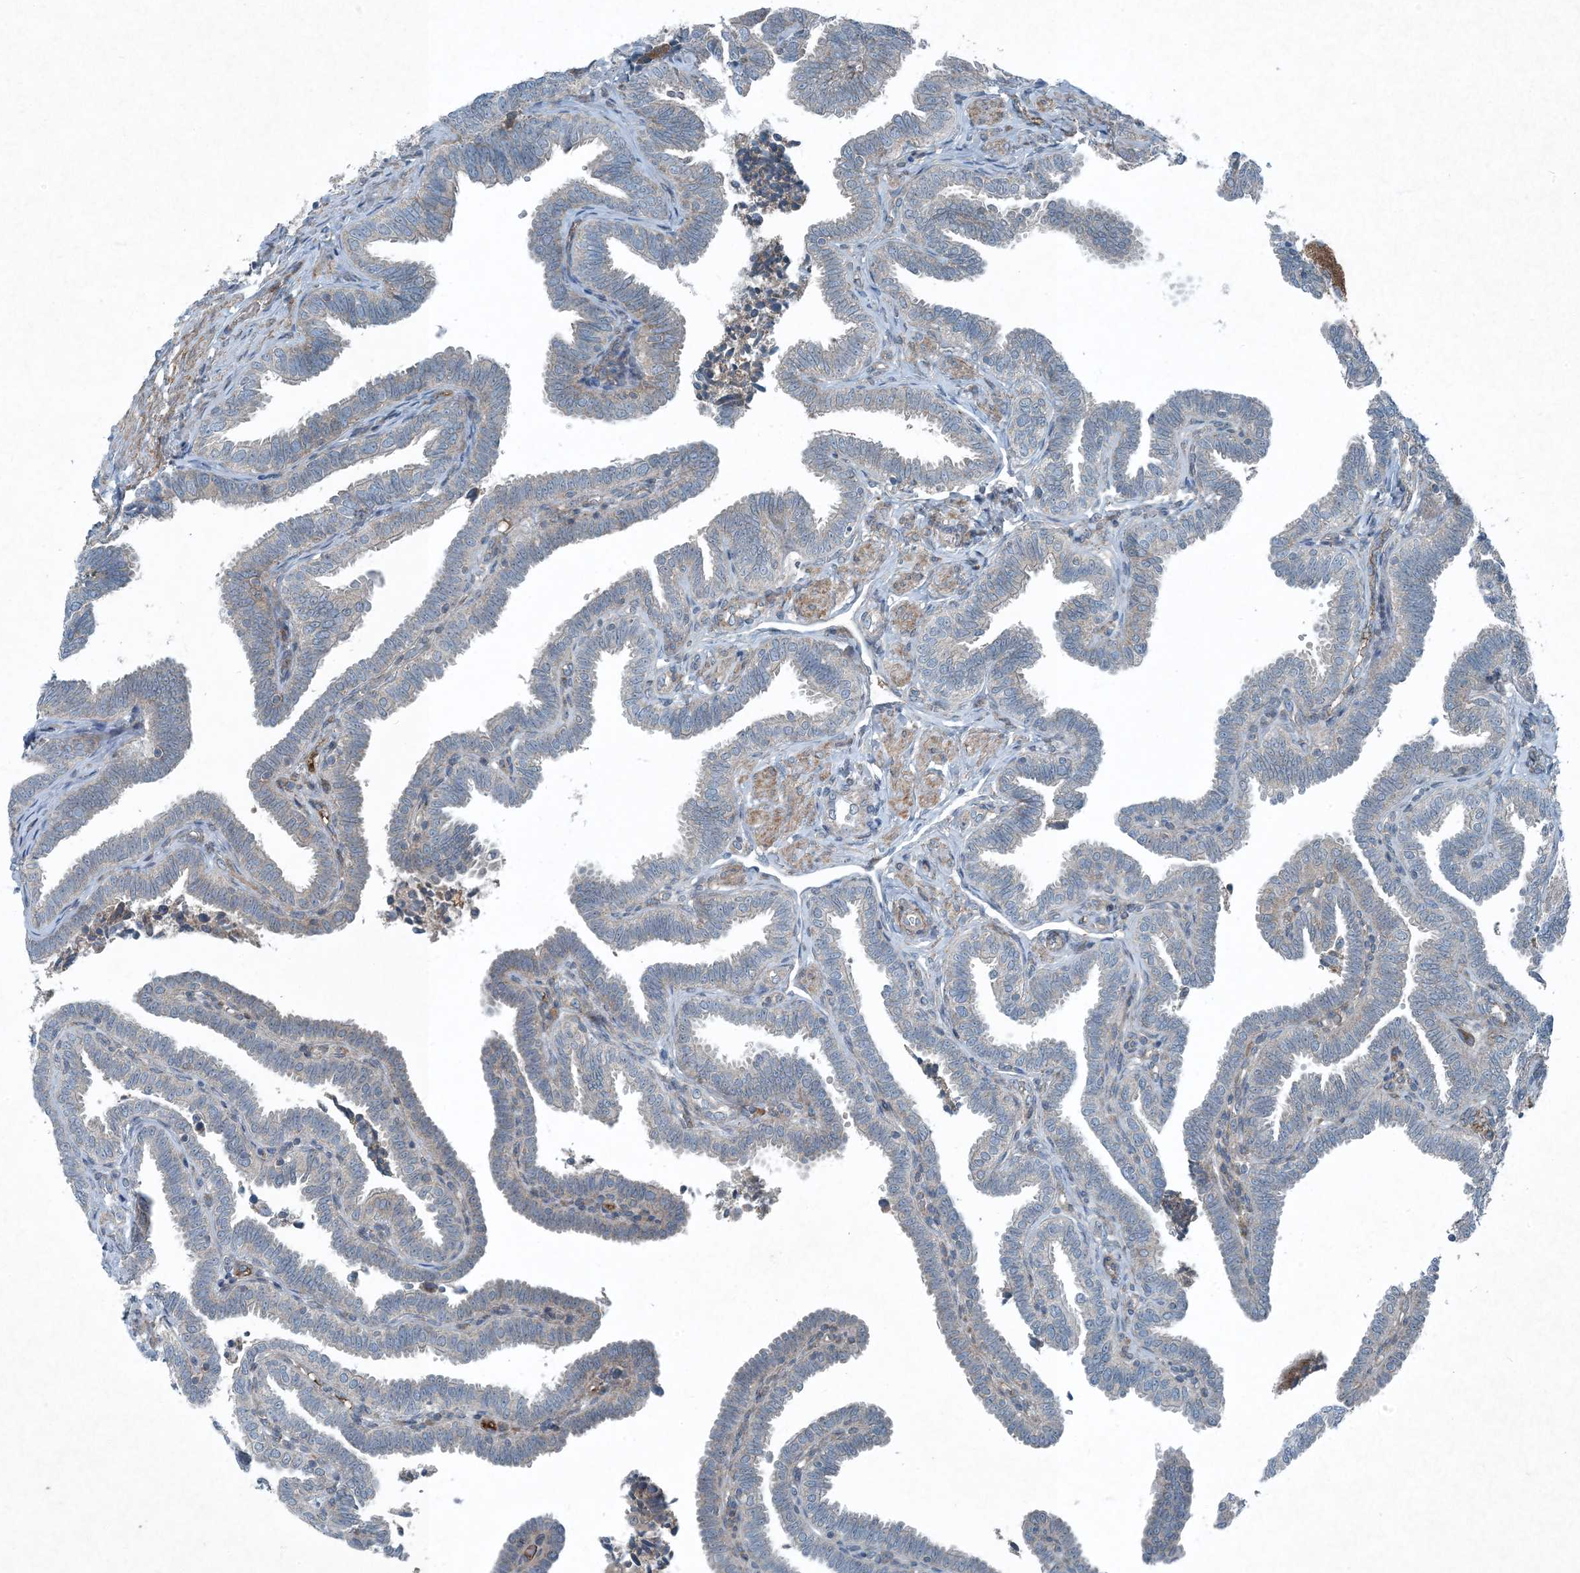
{"staining": {"intensity": "weak", "quantity": "<25%", "location": "cytoplasmic/membranous"}, "tissue": "fallopian tube", "cell_type": "Glandular cells", "image_type": "normal", "snomed": [{"axis": "morphology", "description": "Normal tissue, NOS"}, {"axis": "topography", "description": "Fallopian tube"}], "caption": "There is no significant expression in glandular cells of fallopian tube. Nuclei are stained in blue.", "gene": "APOM", "patient": {"sex": "female", "age": 39}}